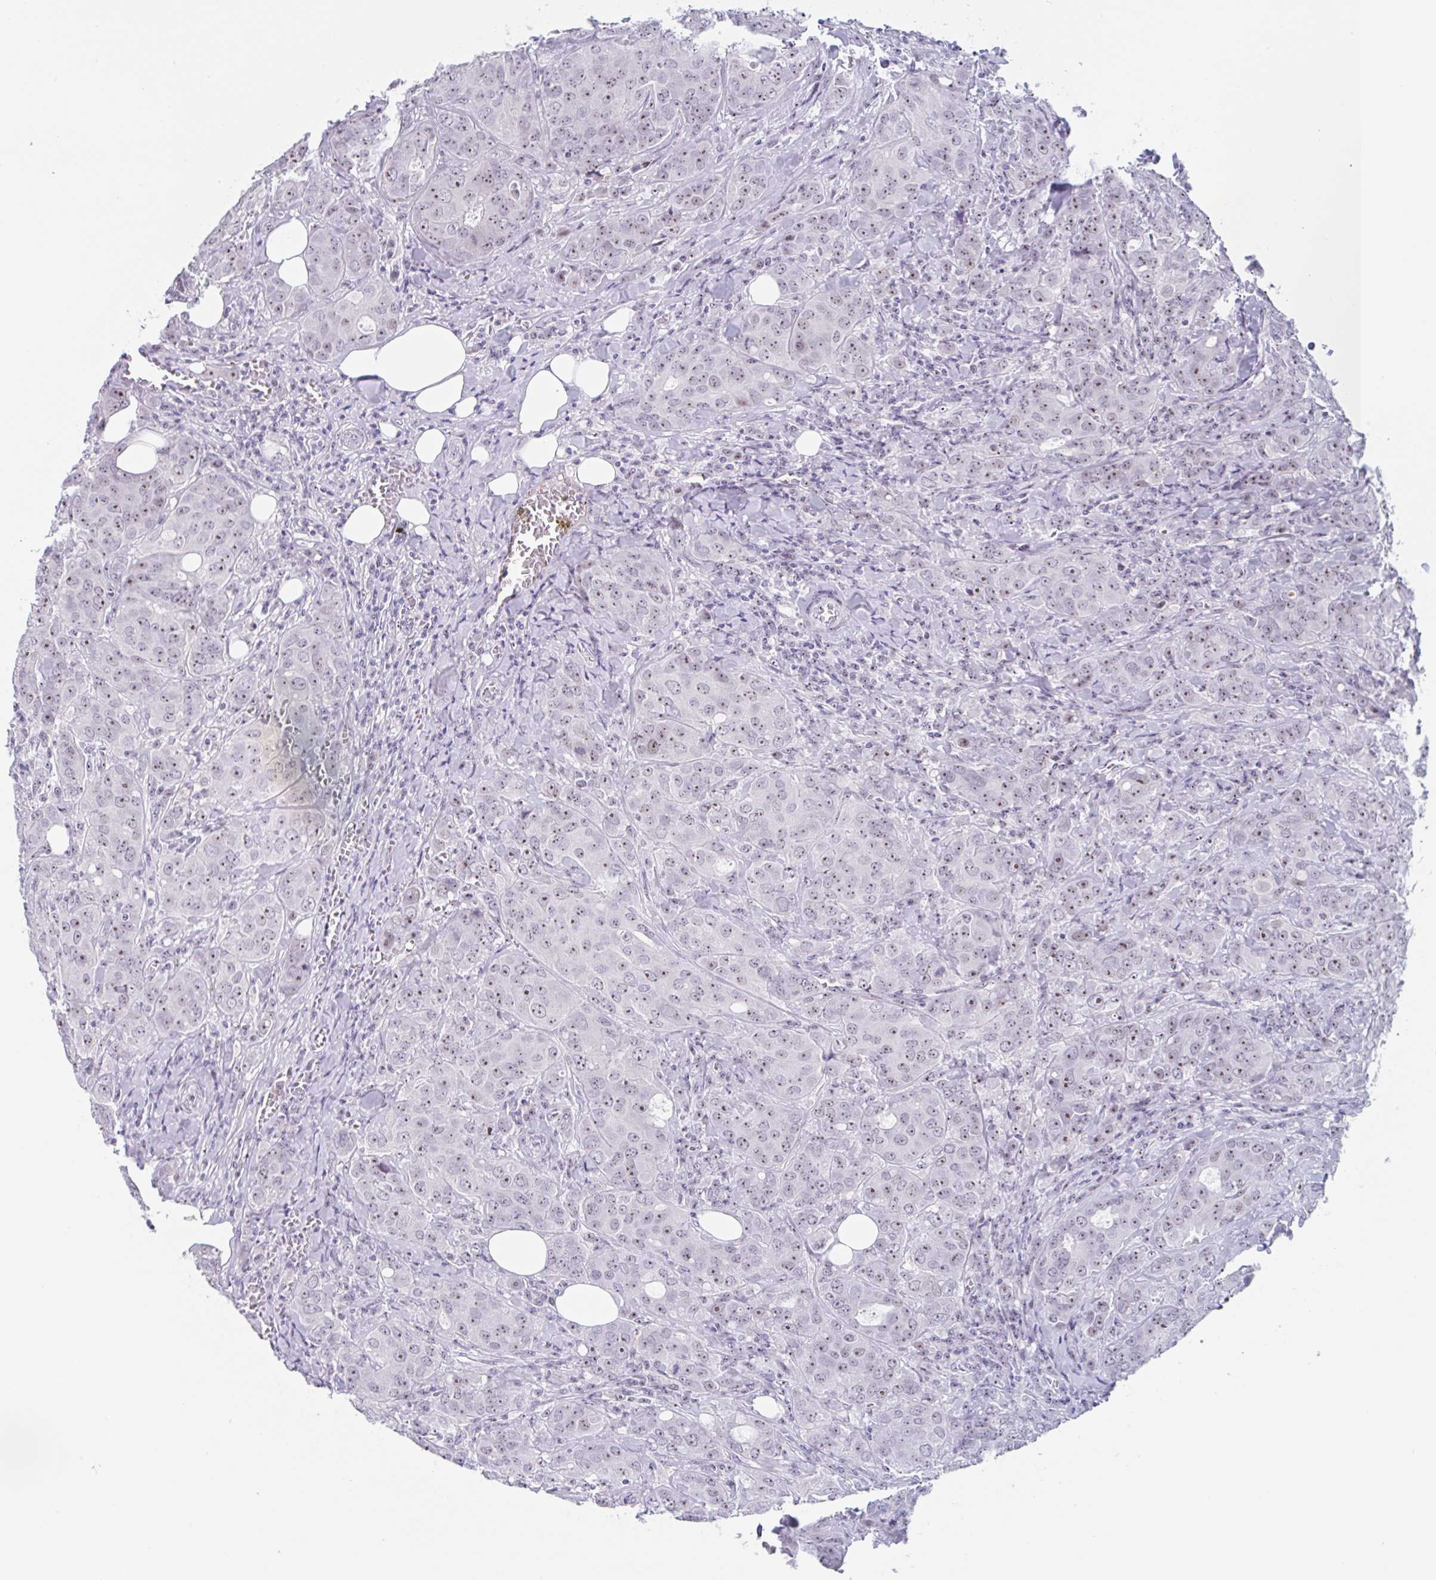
{"staining": {"intensity": "moderate", "quantity": ">75%", "location": "nuclear"}, "tissue": "breast cancer", "cell_type": "Tumor cells", "image_type": "cancer", "snomed": [{"axis": "morphology", "description": "Duct carcinoma"}, {"axis": "topography", "description": "Breast"}], "caption": "A histopathology image of human infiltrating ductal carcinoma (breast) stained for a protein shows moderate nuclear brown staining in tumor cells.", "gene": "LENG9", "patient": {"sex": "female", "age": 43}}